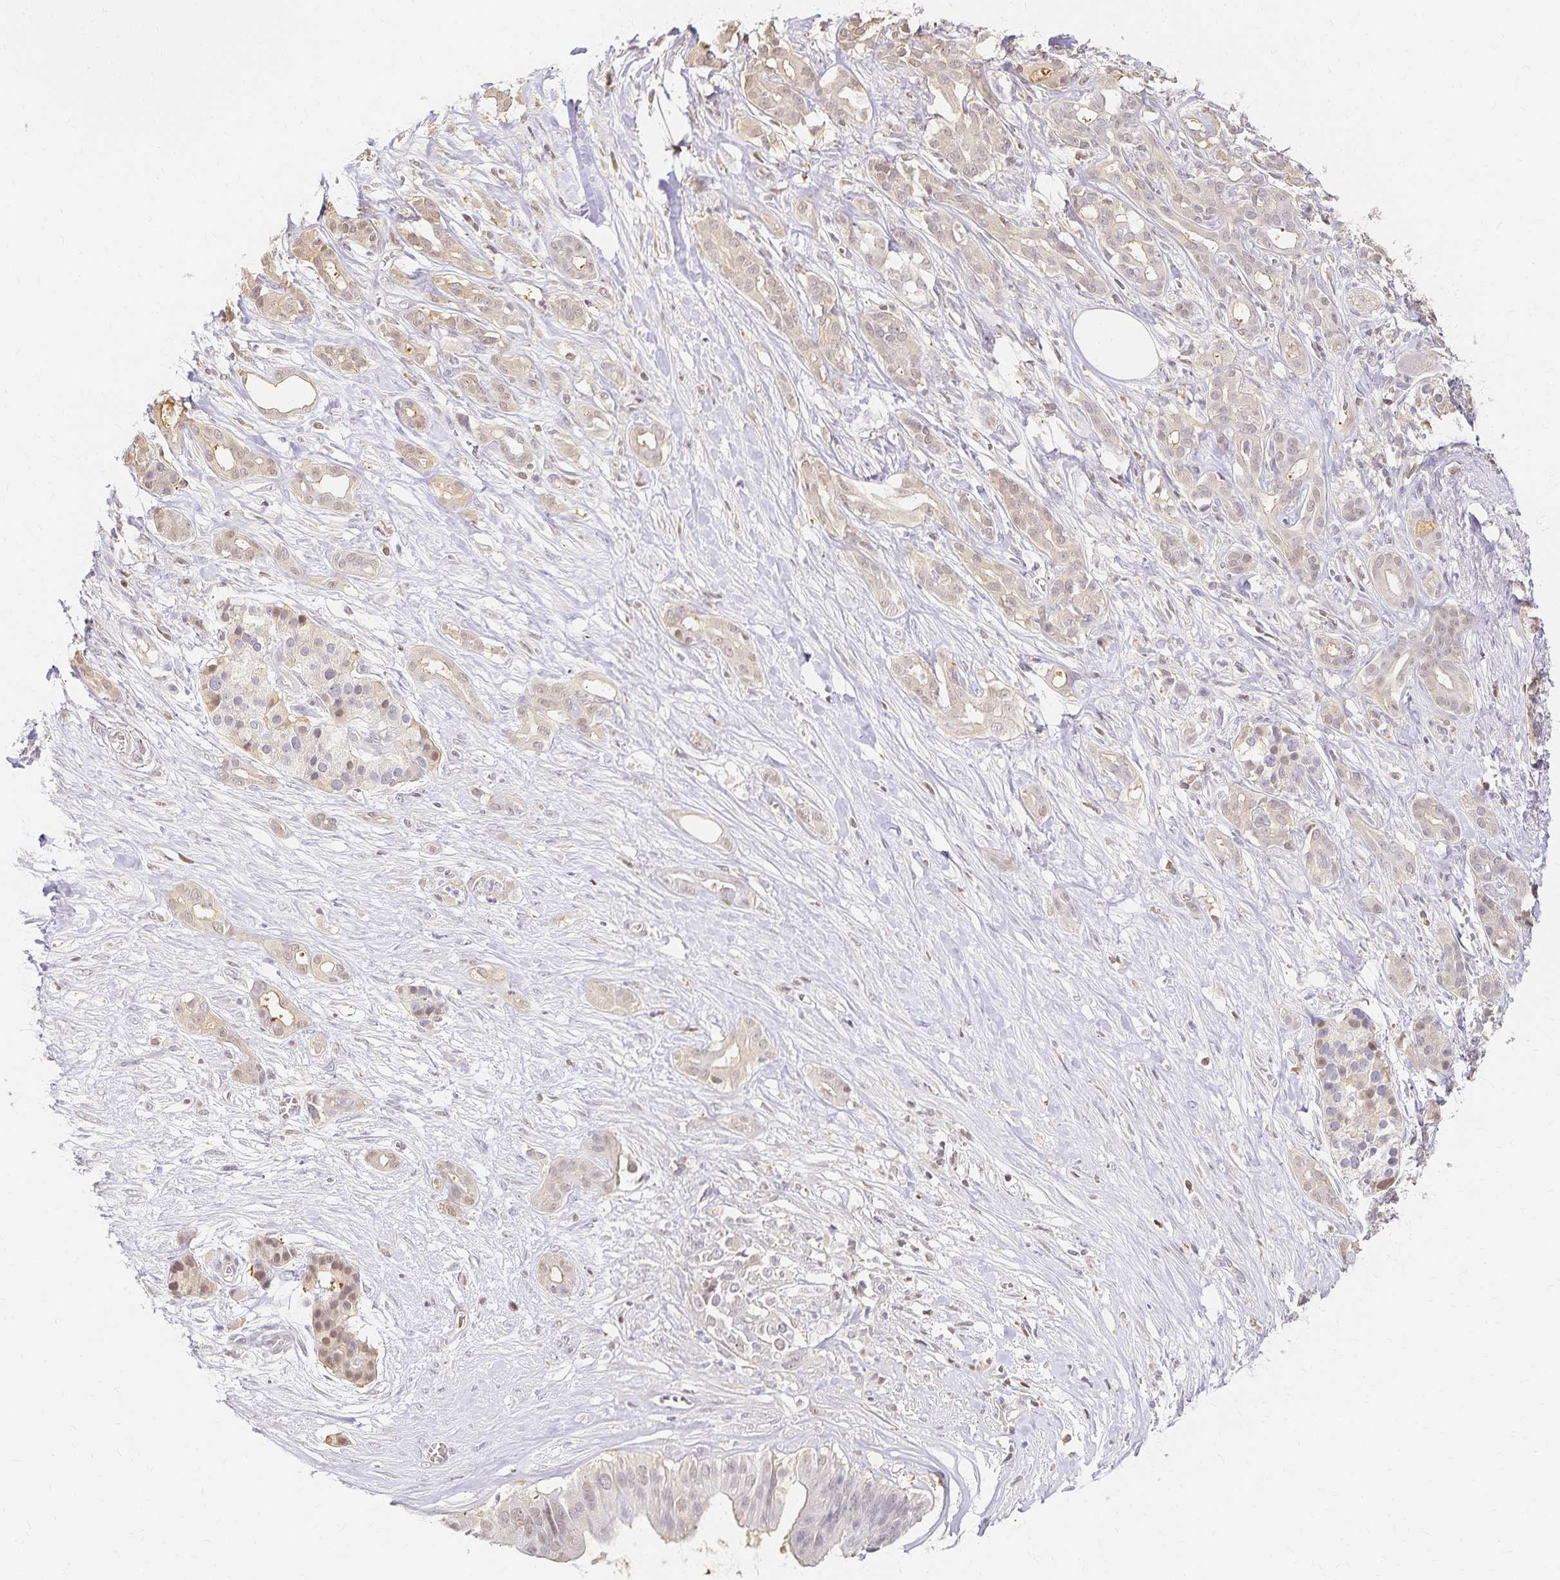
{"staining": {"intensity": "weak", "quantity": ">75%", "location": "cytoplasmic/membranous,nuclear"}, "tissue": "pancreatic cancer", "cell_type": "Tumor cells", "image_type": "cancer", "snomed": [{"axis": "morphology", "description": "Adenocarcinoma, NOS"}, {"axis": "topography", "description": "Pancreas"}], "caption": "Weak cytoplasmic/membranous and nuclear protein positivity is appreciated in about >75% of tumor cells in pancreatic cancer (adenocarcinoma).", "gene": "AZGP1", "patient": {"sex": "male", "age": 61}}